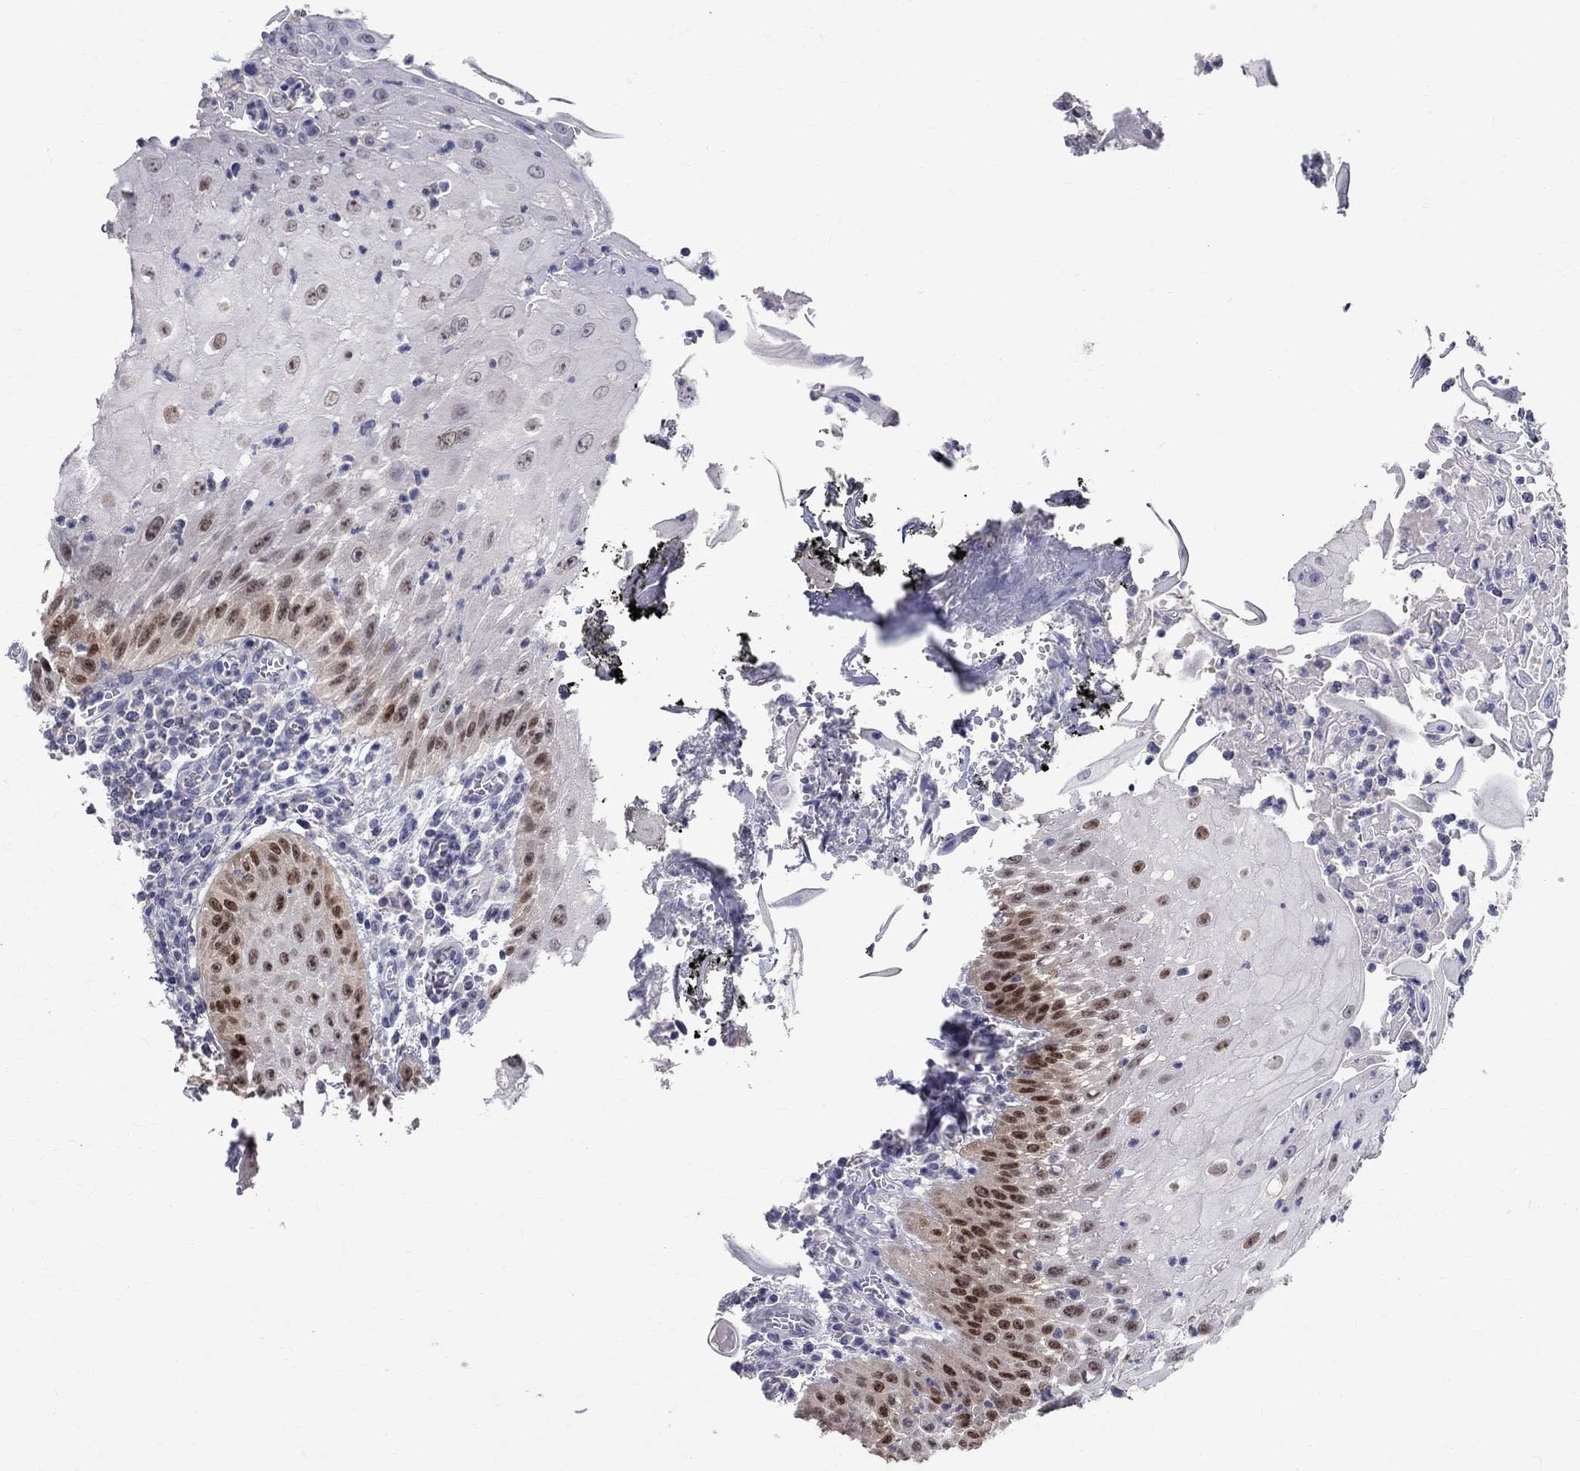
{"staining": {"intensity": "strong", "quantity": "<25%", "location": "nuclear"}, "tissue": "head and neck cancer", "cell_type": "Tumor cells", "image_type": "cancer", "snomed": [{"axis": "morphology", "description": "Squamous cell carcinoma, NOS"}, {"axis": "topography", "description": "Oral tissue"}, {"axis": "topography", "description": "Head-Neck"}], "caption": "Squamous cell carcinoma (head and neck) stained for a protein shows strong nuclear positivity in tumor cells.", "gene": "SOX2", "patient": {"sex": "male", "age": 58}}